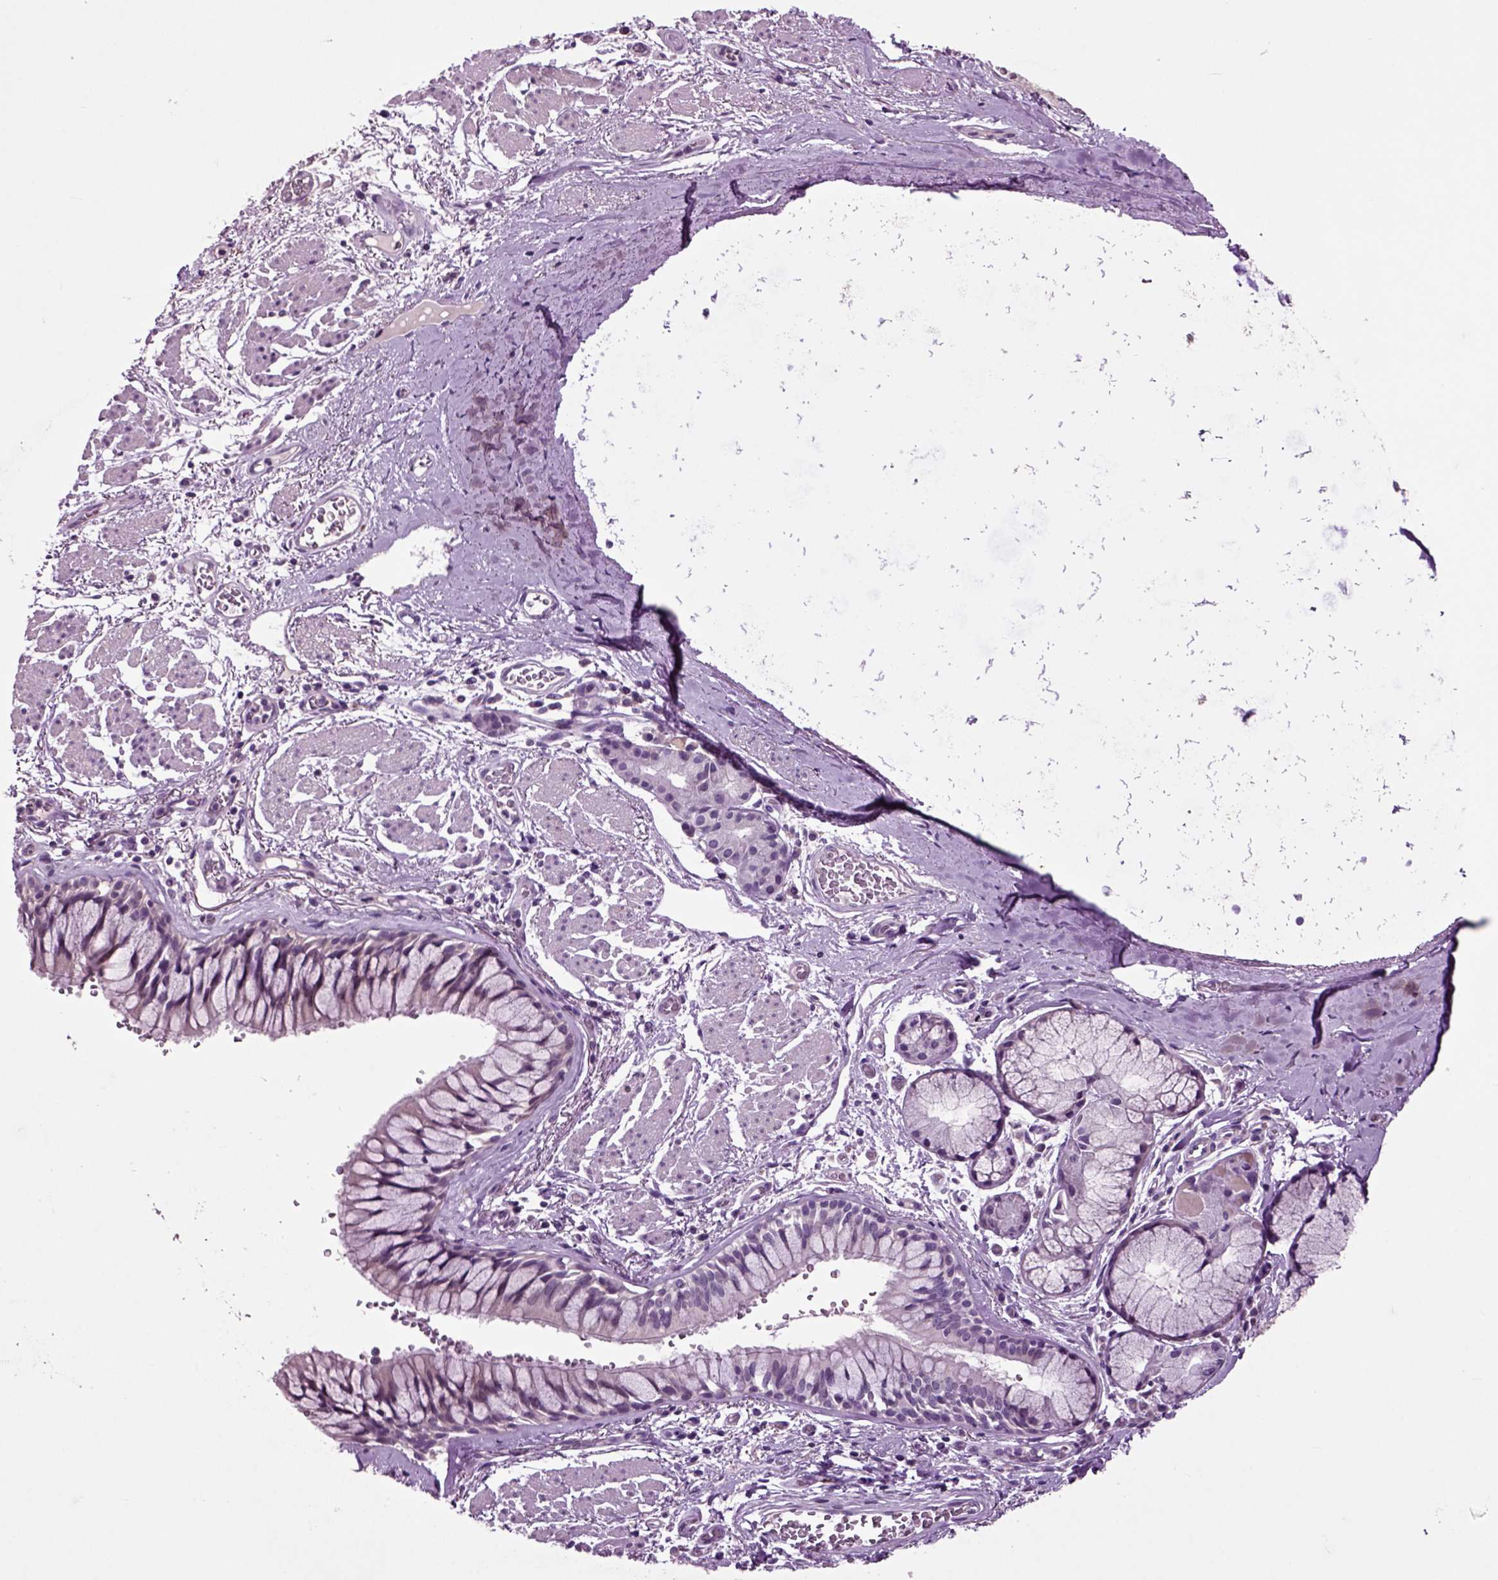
{"staining": {"intensity": "negative", "quantity": "none", "location": "none"}, "tissue": "bronchus", "cell_type": "Respiratory epithelial cells", "image_type": "normal", "snomed": [{"axis": "morphology", "description": "Normal tissue, NOS"}, {"axis": "topography", "description": "Bronchus"}, {"axis": "topography", "description": "Lung"}], "caption": "Immunohistochemical staining of unremarkable bronchus demonstrates no significant expression in respiratory epithelial cells. (DAB immunohistochemistry visualized using brightfield microscopy, high magnification).", "gene": "CRHR1", "patient": {"sex": "female", "age": 57}}